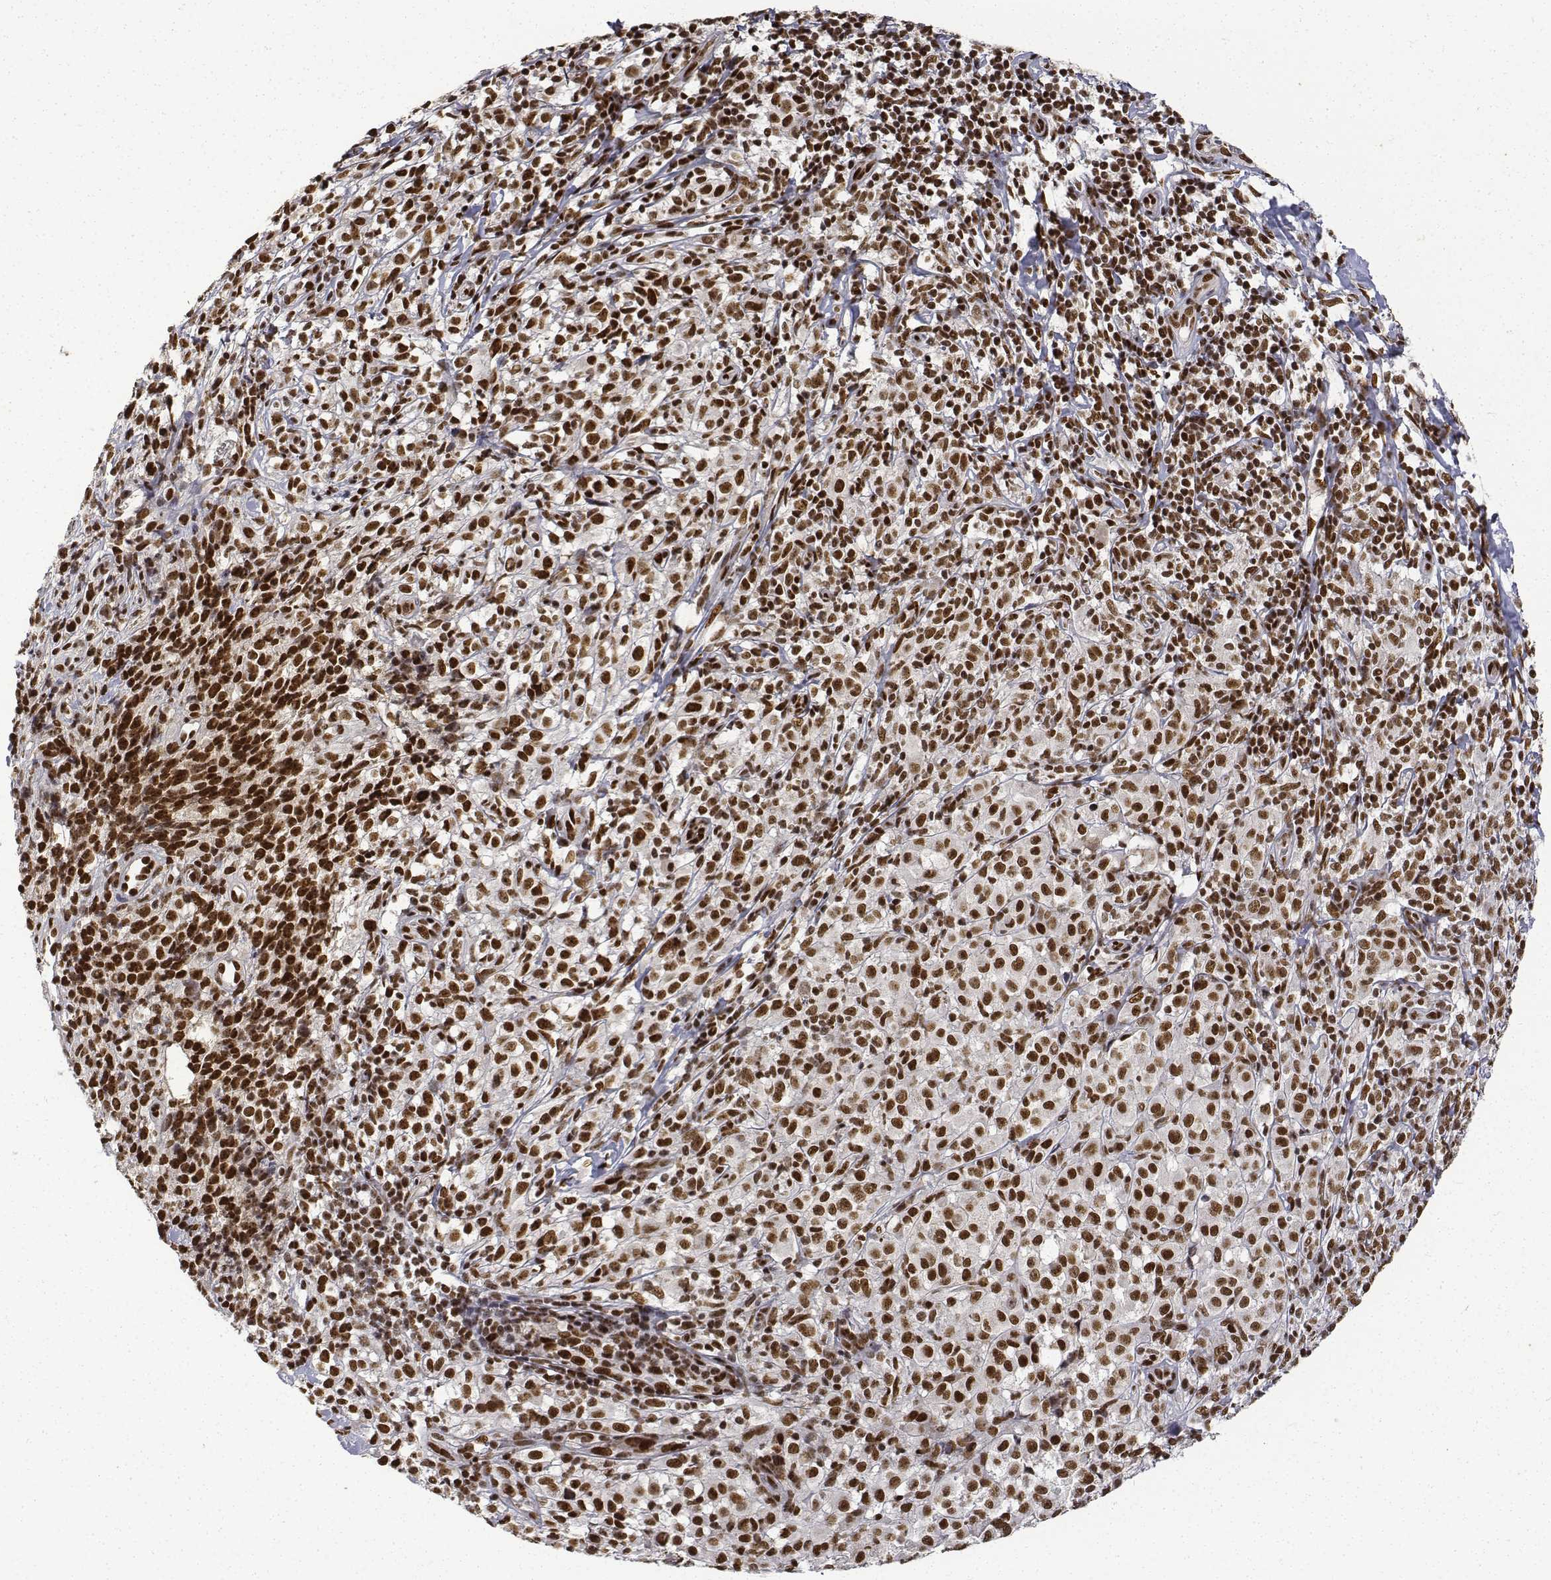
{"staining": {"intensity": "strong", "quantity": ">75%", "location": "nuclear"}, "tissue": "melanoma", "cell_type": "Tumor cells", "image_type": "cancer", "snomed": [{"axis": "morphology", "description": "Malignant melanoma, NOS"}, {"axis": "topography", "description": "Skin"}], "caption": "This histopathology image shows immunohistochemistry staining of human malignant melanoma, with high strong nuclear expression in approximately >75% of tumor cells.", "gene": "ATRX", "patient": {"sex": "male", "age": 85}}